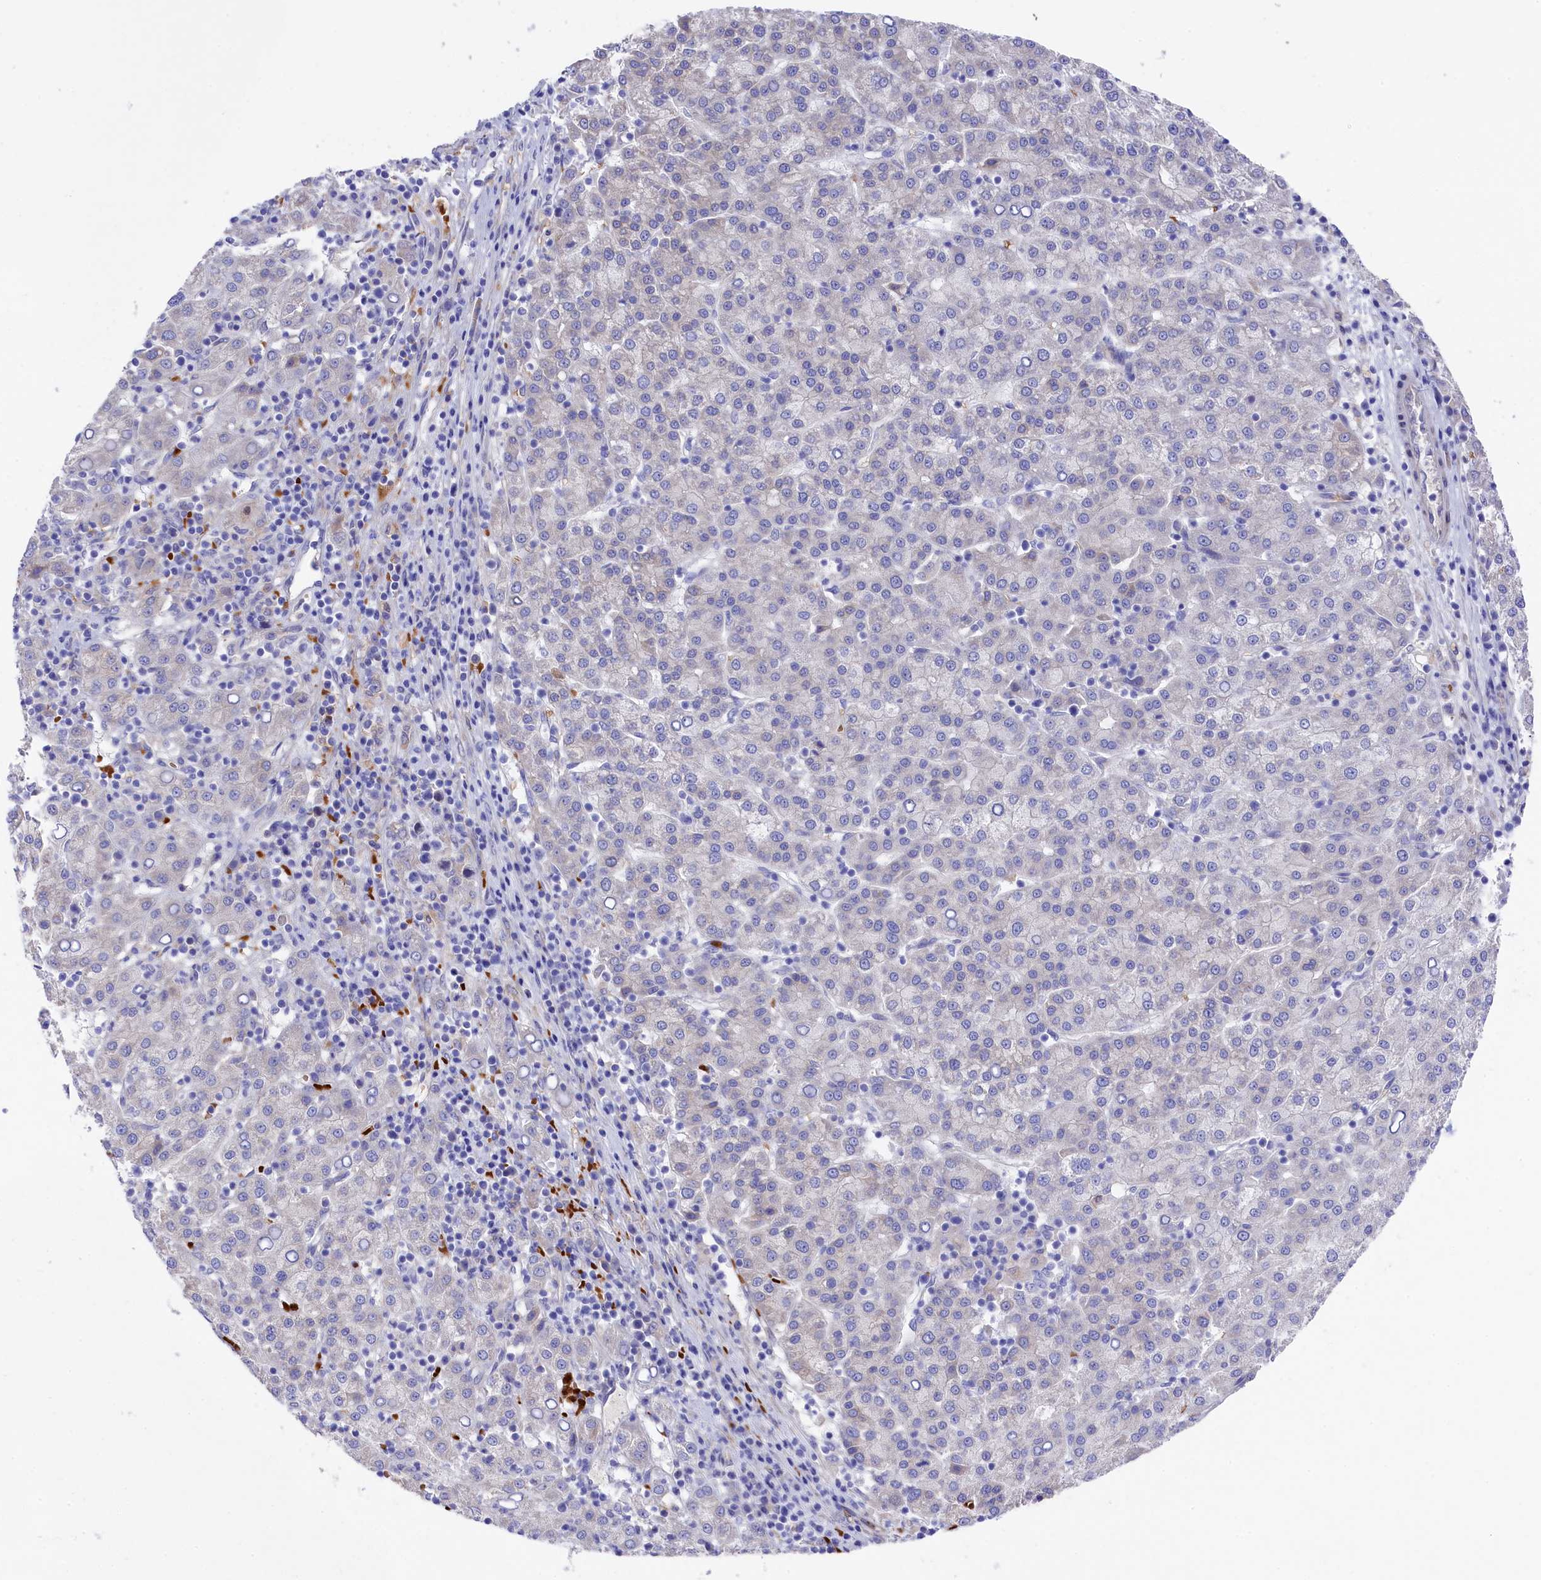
{"staining": {"intensity": "negative", "quantity": "none", "location": "none"}, "tissue": "liver cancer", "cell_type": "Tumor cells", "image_type": "cancer", "snomed": [{"axis": "morphology", "description": "Carcinoma, Hepatocellular, NOS"}, {"axis": "topography", "description": "Liver"}], "caption": "This is an immunohistochemistry (IHC) photomicrograph of hepatocellular carcinoma (liver). There is no positivity in tumor cells.", "gene": "LHFPL4", "patient": {"sex": "female", "age": 58}}